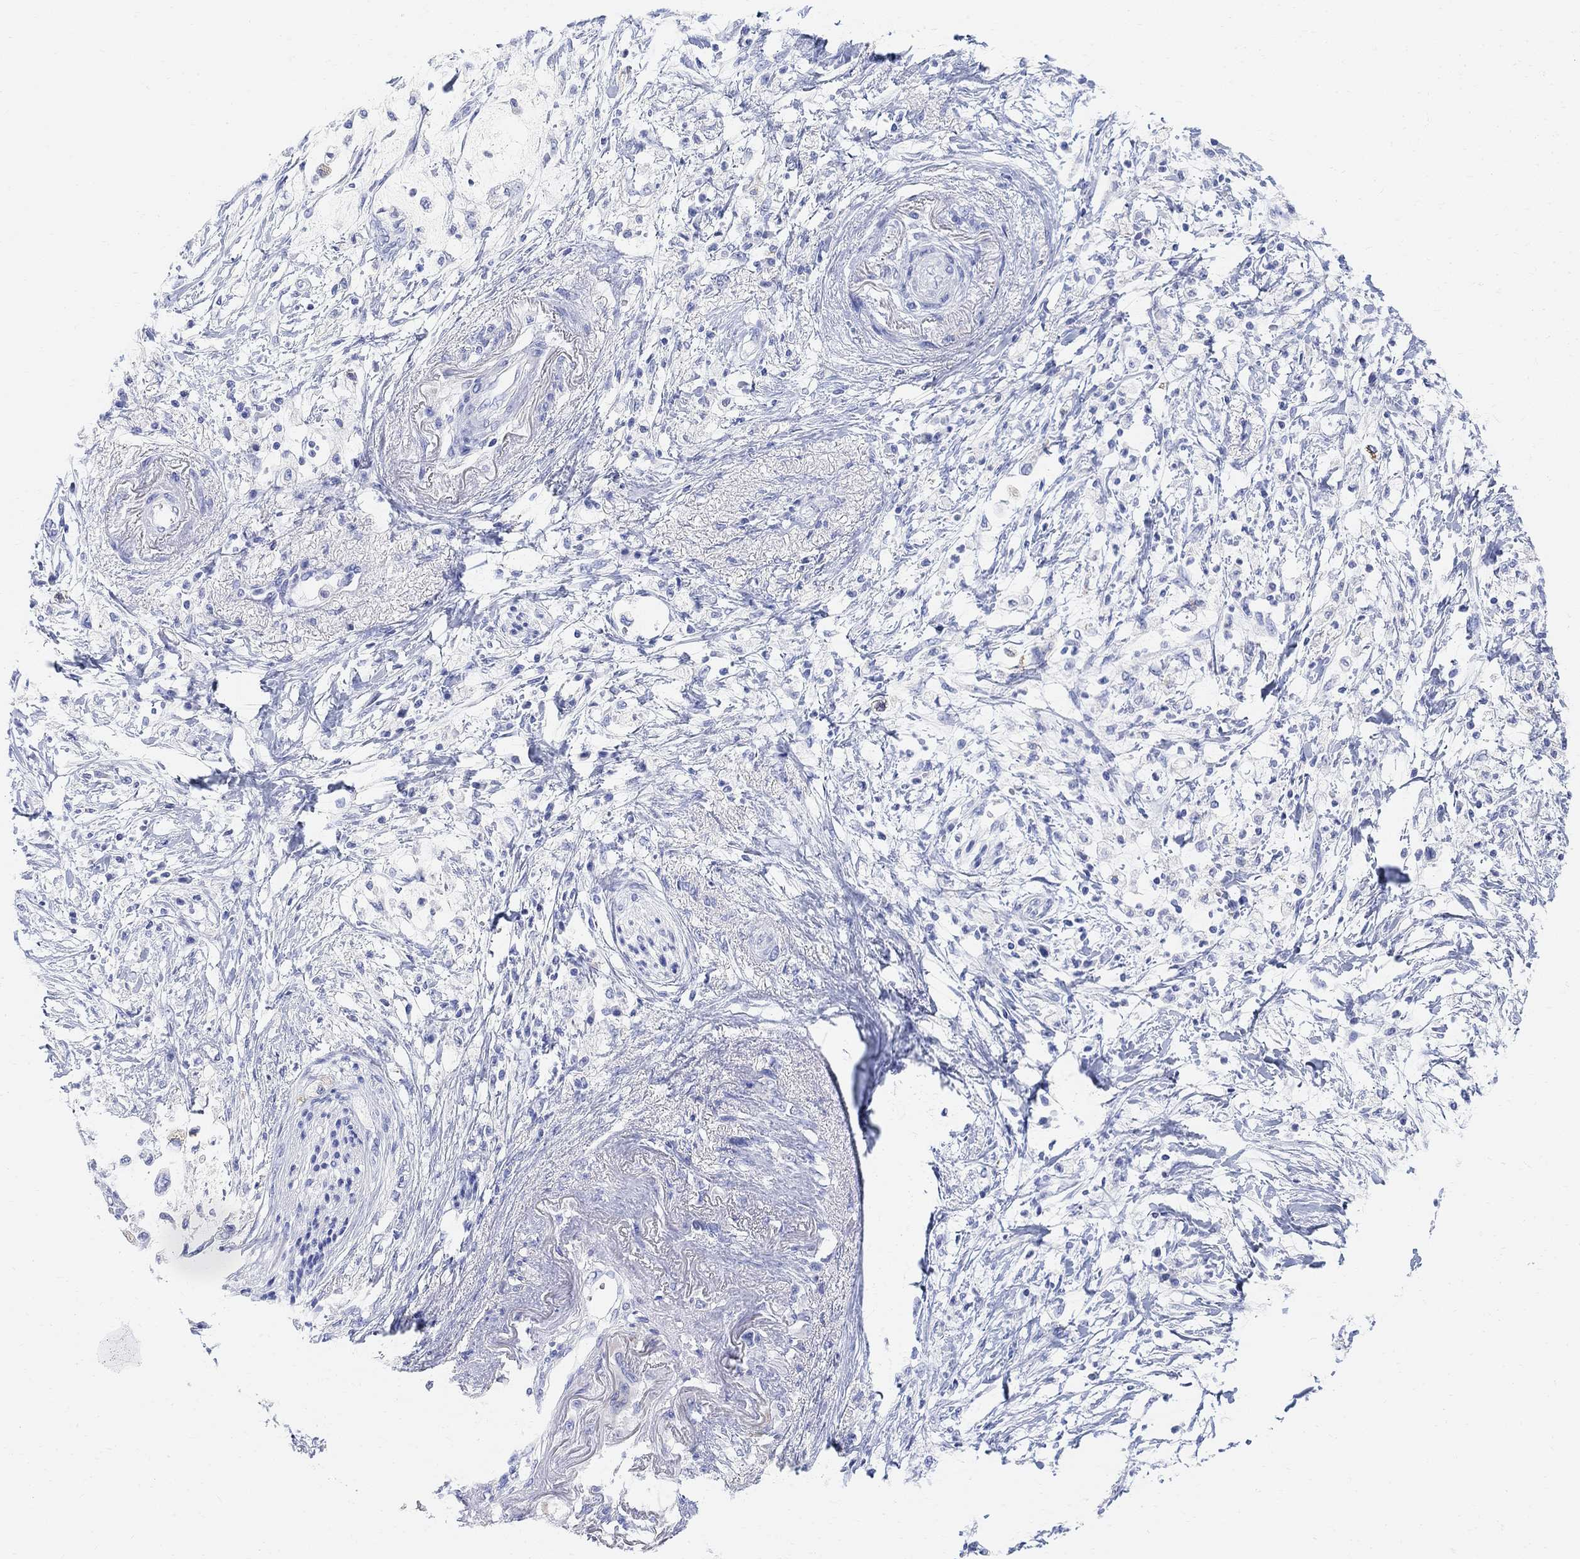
{"staining": {"intensity": "negative", "quantity": "none", "location": "none"}, "tissue": "pancreatic cancer", "cell_type": "Tumor cells", "image_type": "cancer", "snomed": [{"axis": "morphology", "description": "Normal tissue, NOS"}, {"axis": "morphology", "description": "Adenocarcinoma, NOS"}, {"axis": "topography", "description": "Pancreas"}, {"axis": "topography", "description": "Duodenum"}], "caption": "DAB (3,3'-diaminobenzidine) immunohistochemical staining of adenocarcinoma (pancreatic) reveals no significant positivity in tumor cells. (Stains: DAB (3,3'-diaminobenzidine) immunohistochemistry (IHC) with hematoxylin counter stain, Microscopy: brightfield microscopy at high magnification).", "gene": "RETNLB", "patient": {"sex": "female", "age": 60}}